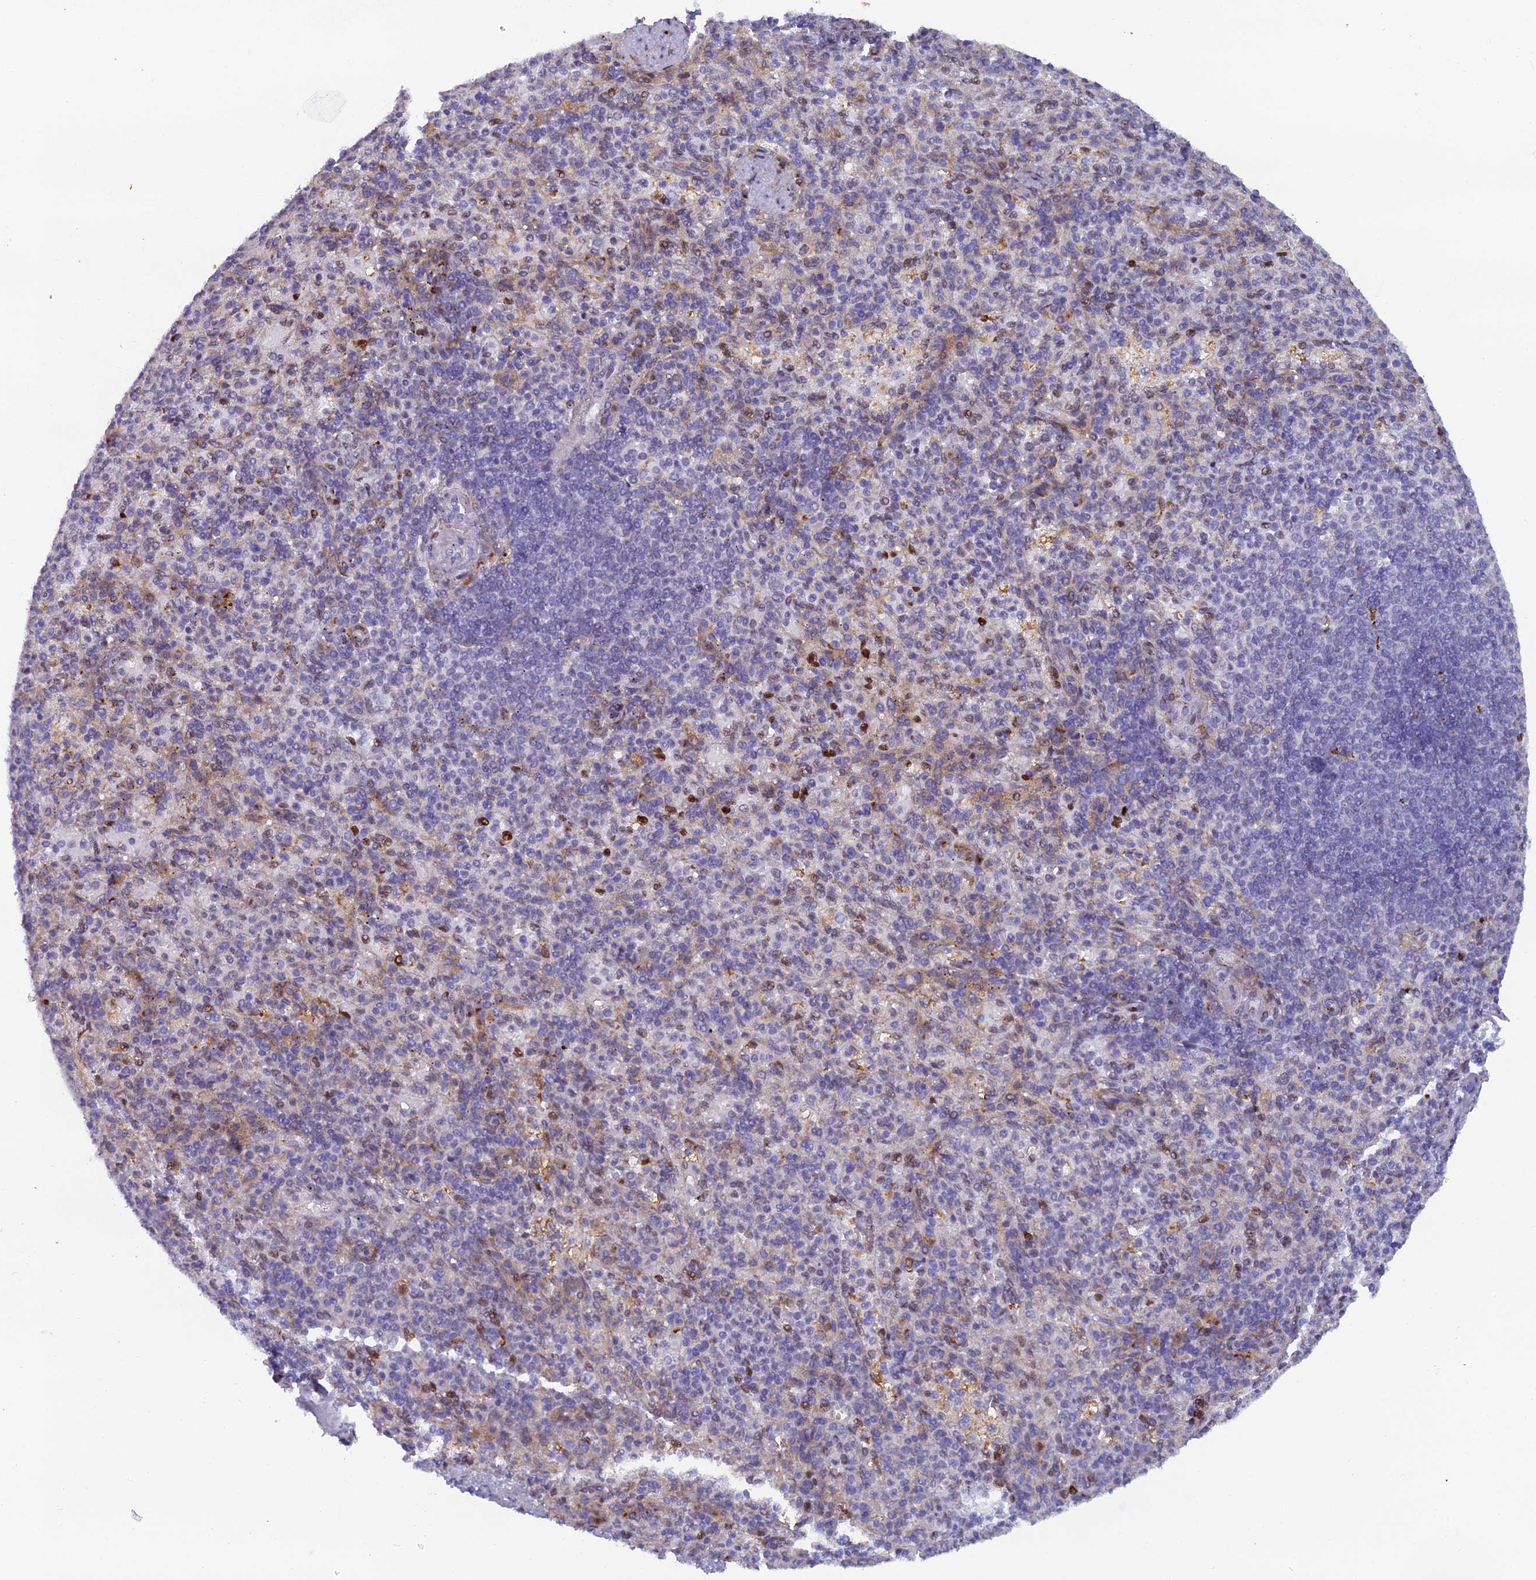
{"staining": {"intensity": "moderate", "quantity": "<25%", "location": "cytoplasmic/membranous,nuclear"}, "tissue": "spleen", "cell_type": "Cells in red pulp", "image_type": "normal", "snomed": [{"axis": "morphology", "description": "Normal tissue, NOS"}, {"axis": "topography", "description": "Spleen"}], "caption": "A photomicrograph of spleen stained for a protein demonstrates moderate cytoplasmic/membranous,nuclear brown staining in cells in red pulp.", "gene": "B9D2", "patient": {"sex": "female", "age": 74}}